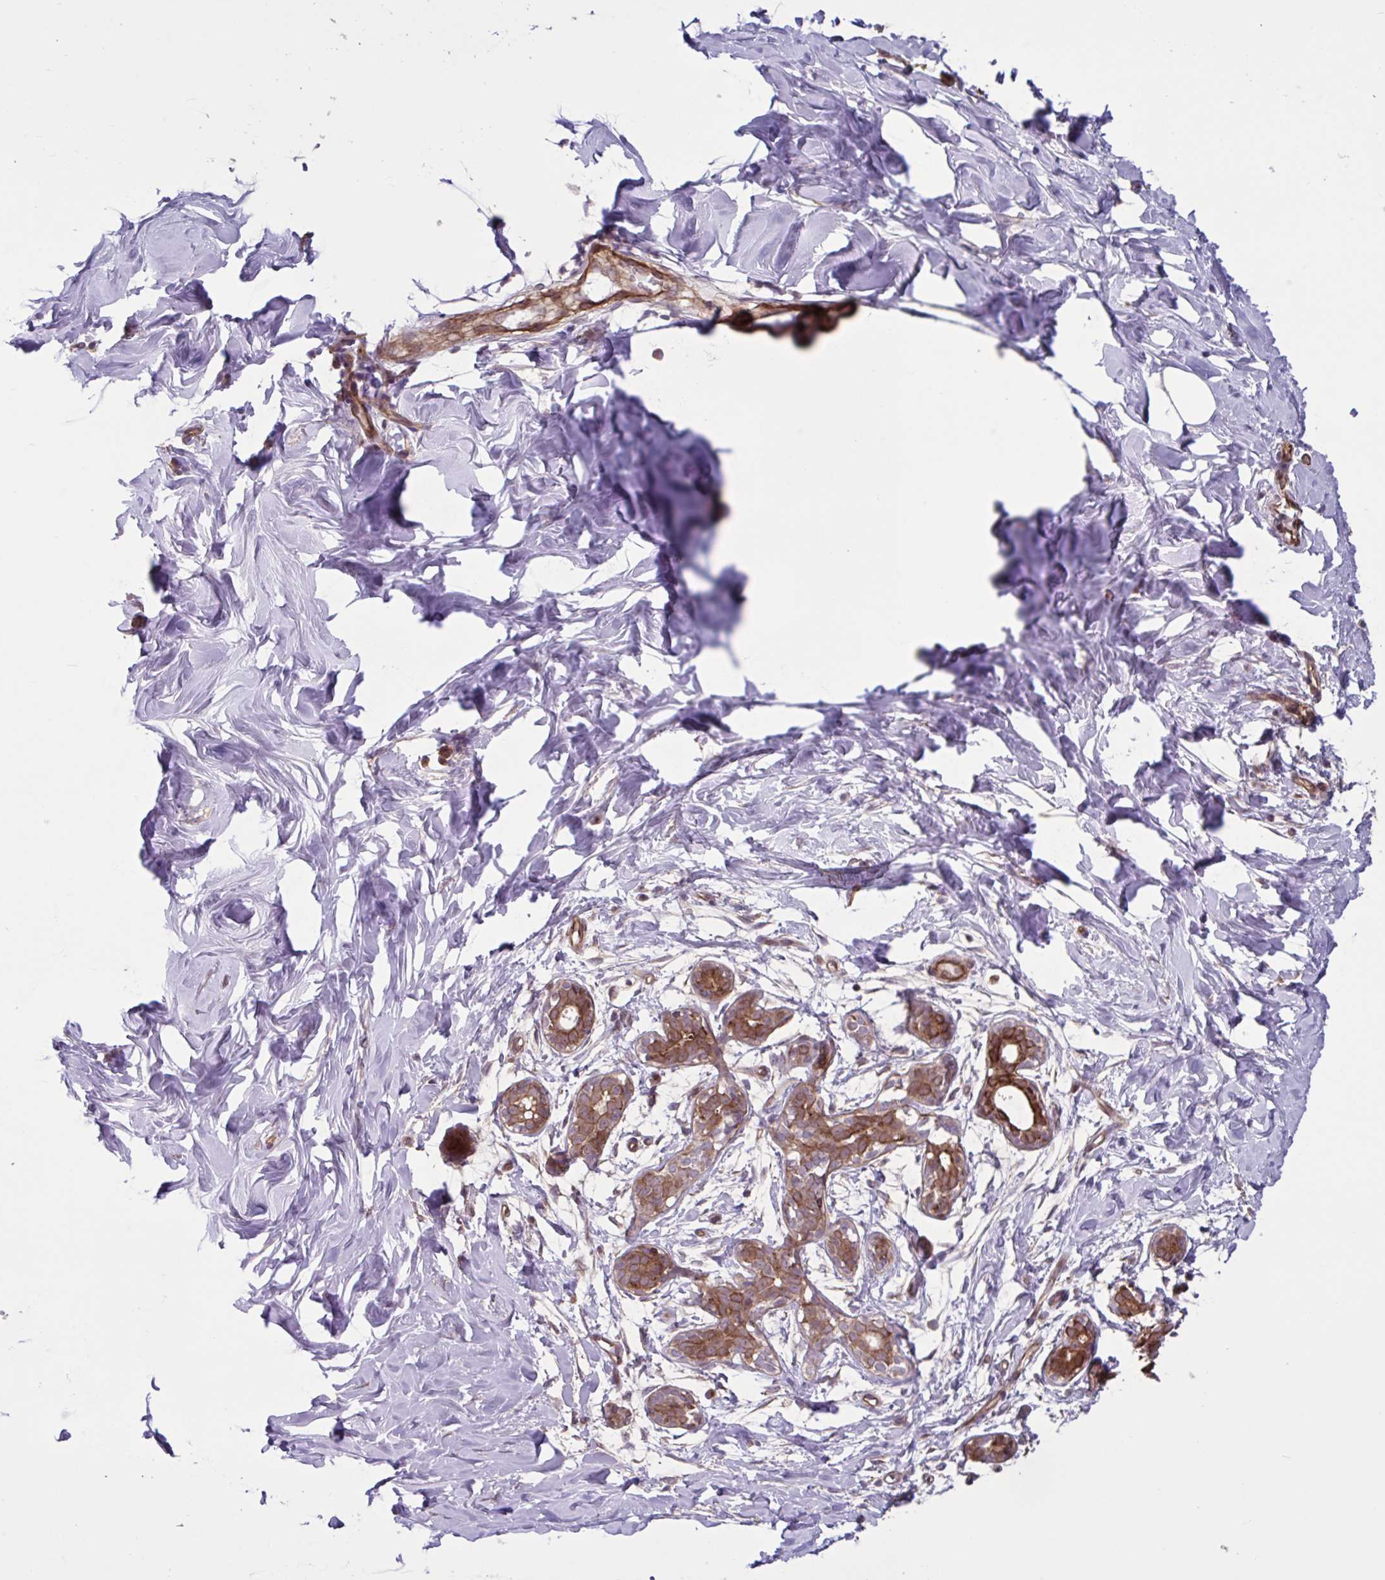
{"staining": {"intensity": "negative", "quantity": "none", "location": "none"}, "tissue": "breast", "cell_type": "Adipocytes", "image_type": "normal", "snomed": [{"axis": "morphology", "description": "Normal tissue, NOS"}, {"axis": "topography", "description": "Breast"}], "caption": "Immunohistochemical staining of benign human breast exhibits no significant staining in adipocytes.", "gene": "GLTP", "patient": {"sex": "female", "age": 27}}